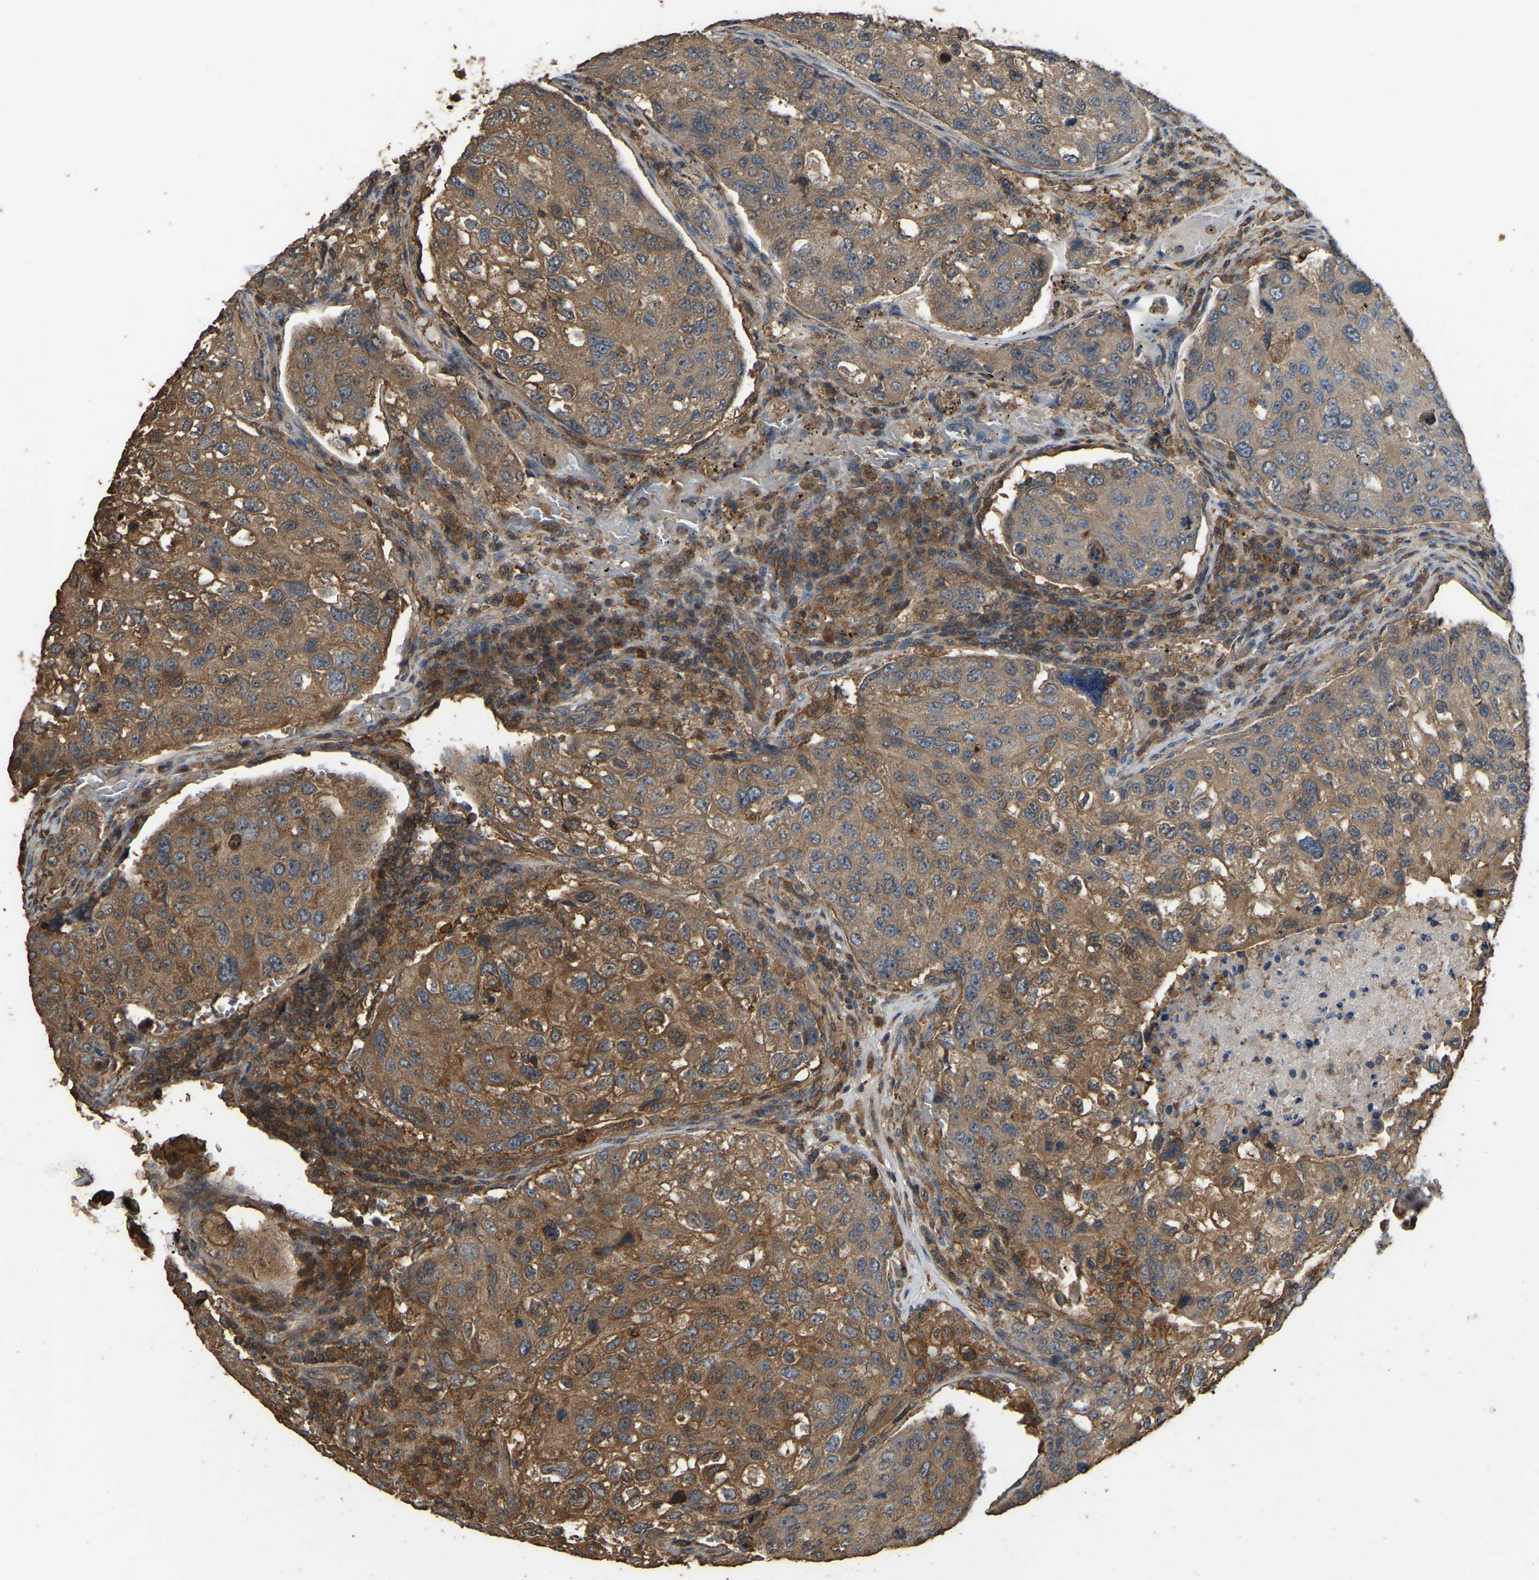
{"staining": {"intensity": "moderate", "quantity": ">75%", "location": "cytoplasmic/membranous"}, "tissue": "urothelial cancer", "cell_type": "Tumor cells", "image_type": "cancer", "snomed": [{"axis": "morphology", "description": "Urothelial carcinoma, High grade"}, {"axis": "topography", "description": "Lymph node"}, {"axis": "topography", "description": "Urinary bladder"}], "caption": "A high-resolution histopathology image shows IHC staining of urothelial cancer, which shows moderate cytoplasmic/membranous staining in about >75% of tumor cells.", "gene": "FHIT", "patient": {"sex": "male", "age": 51}}